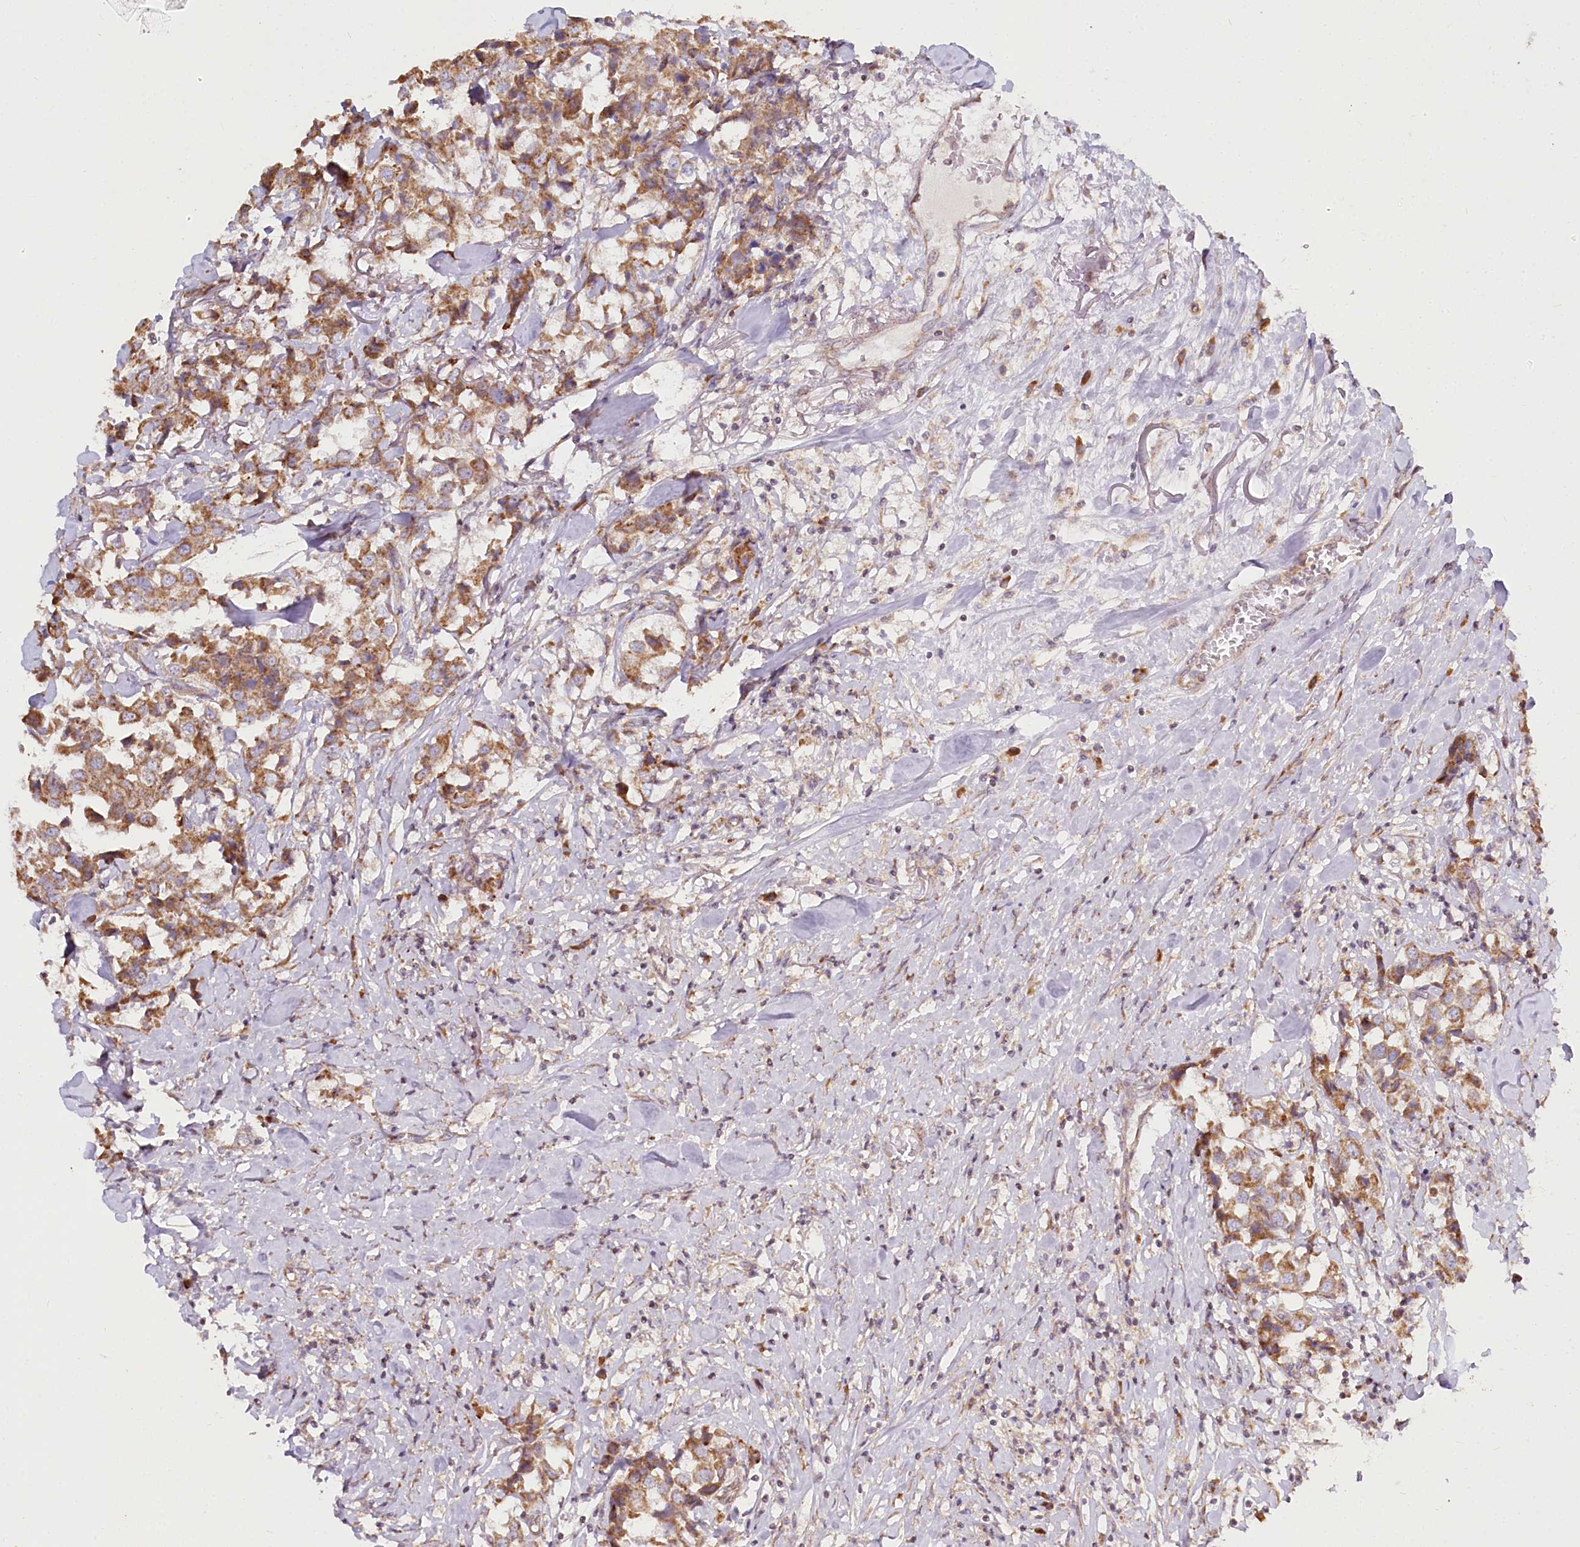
{"staining": {"intensity": "moderate", "quantity": ">75%", "location": "cytoplasmic/membranous"}, "tissue": "breast cancer", "cell_type": "Tumor cells", "image_type": "cancer", "snomed": [{"axis": "morphology", "description": "Duct carcinoma"}, {"axis": "topography", "description": "Breast"}], "caption": "Immunohistochemistry of breast infiltrating ductal carcinoma exhibits medium levels of moderate cytoplasmic/membranous expression in approximately >75% of tumor cells.", "gene": "ACOX2", "patient": {"sex": "female", "age": 80}}